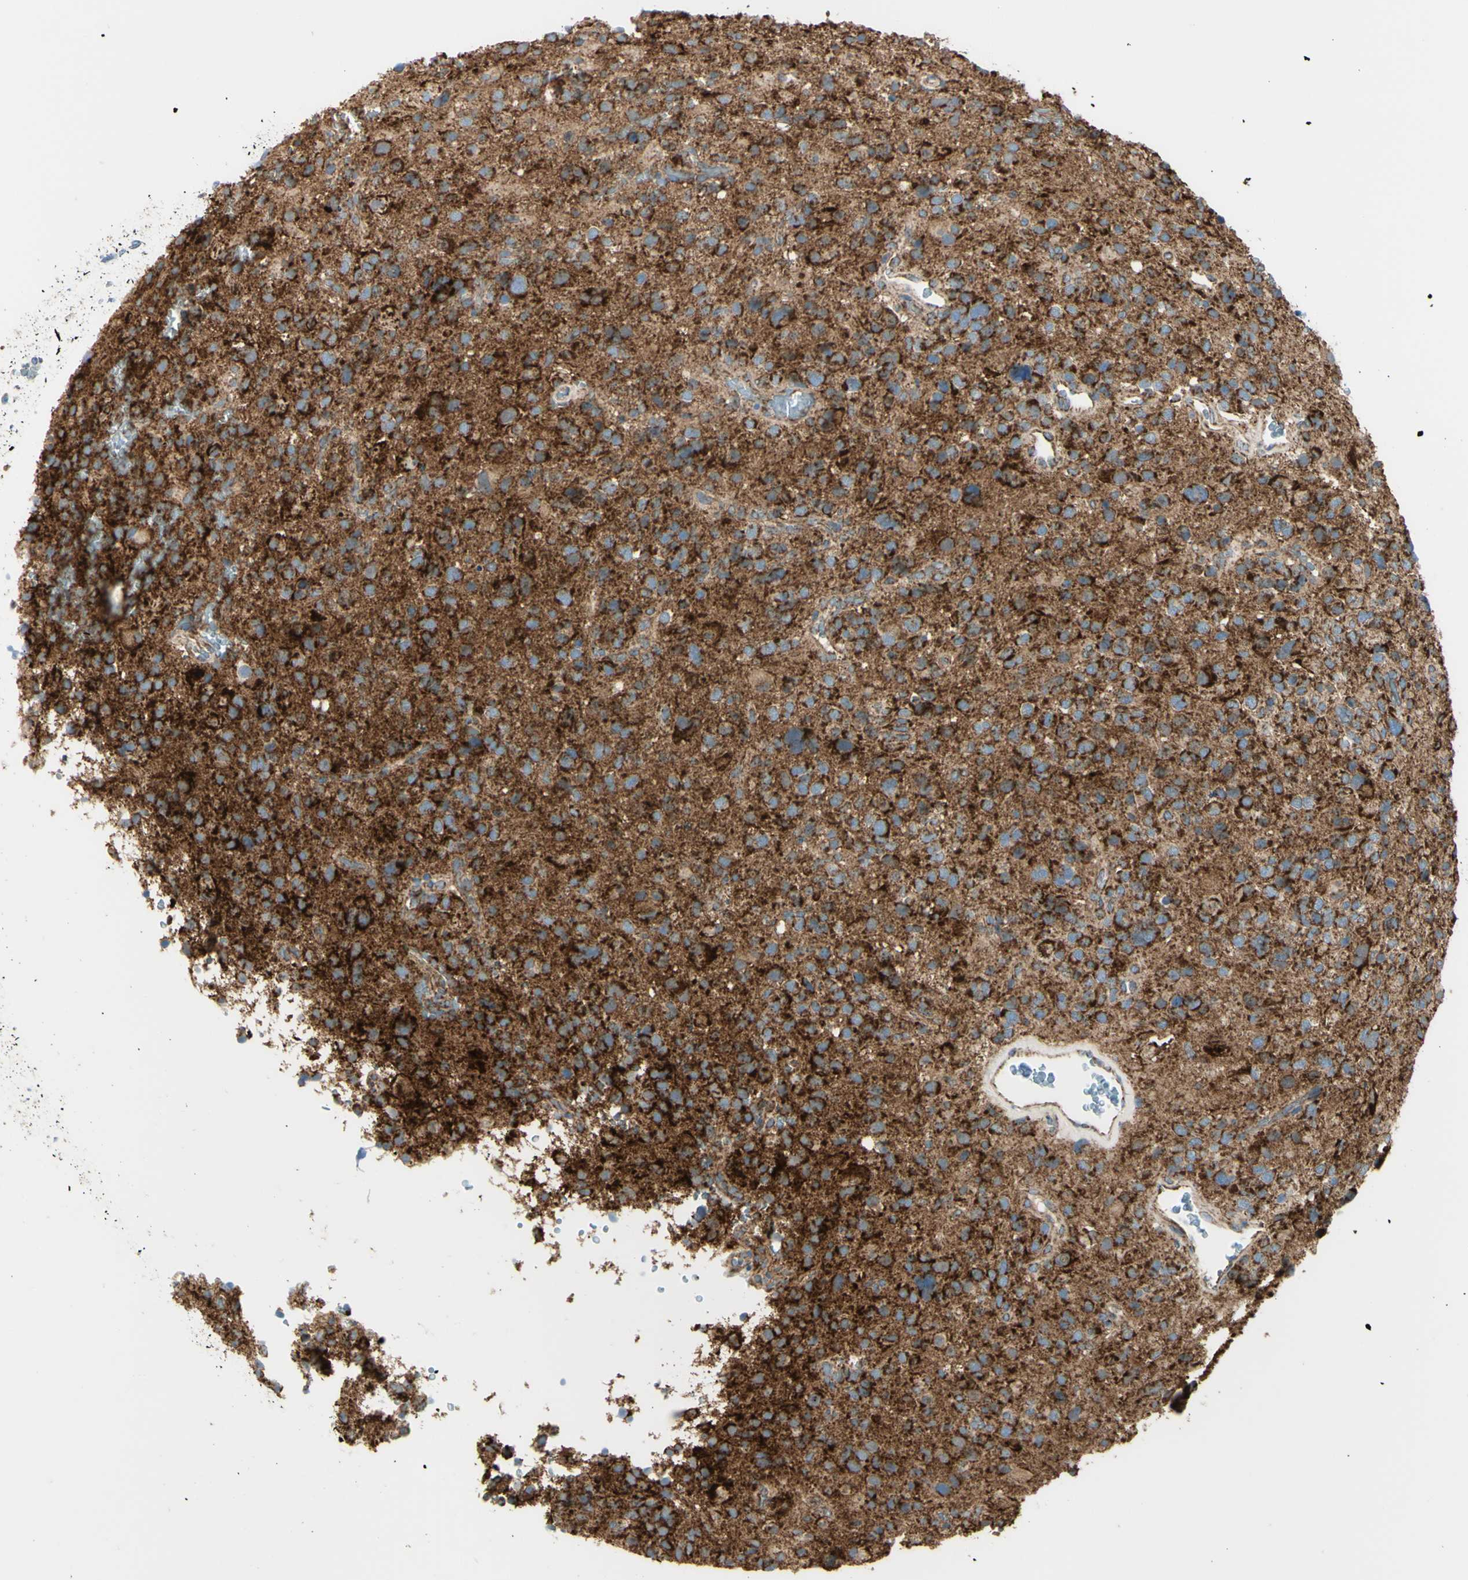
{"staining": {"intensity": "strong", "quantity": "25%-75%", "location": "cytoplasmic/membranous"}, "tissue": "glioma", "cell_type": "Tumor cells", "image_type": "cancer", "snomed": [{"axis": "morphology", "description": "Glioma, malignant, High grade"}, {"axis": "topography", "description": "Brain"}], "caption": "About 25%-75% of tumor cells in high-grade glioma (malignant) display strong cytoplasmic/membranous protein staining as visualized by brown immunohistochemical staining.", "gene": "ARMC10", "patient": {"sex": "male", "age": 48}}